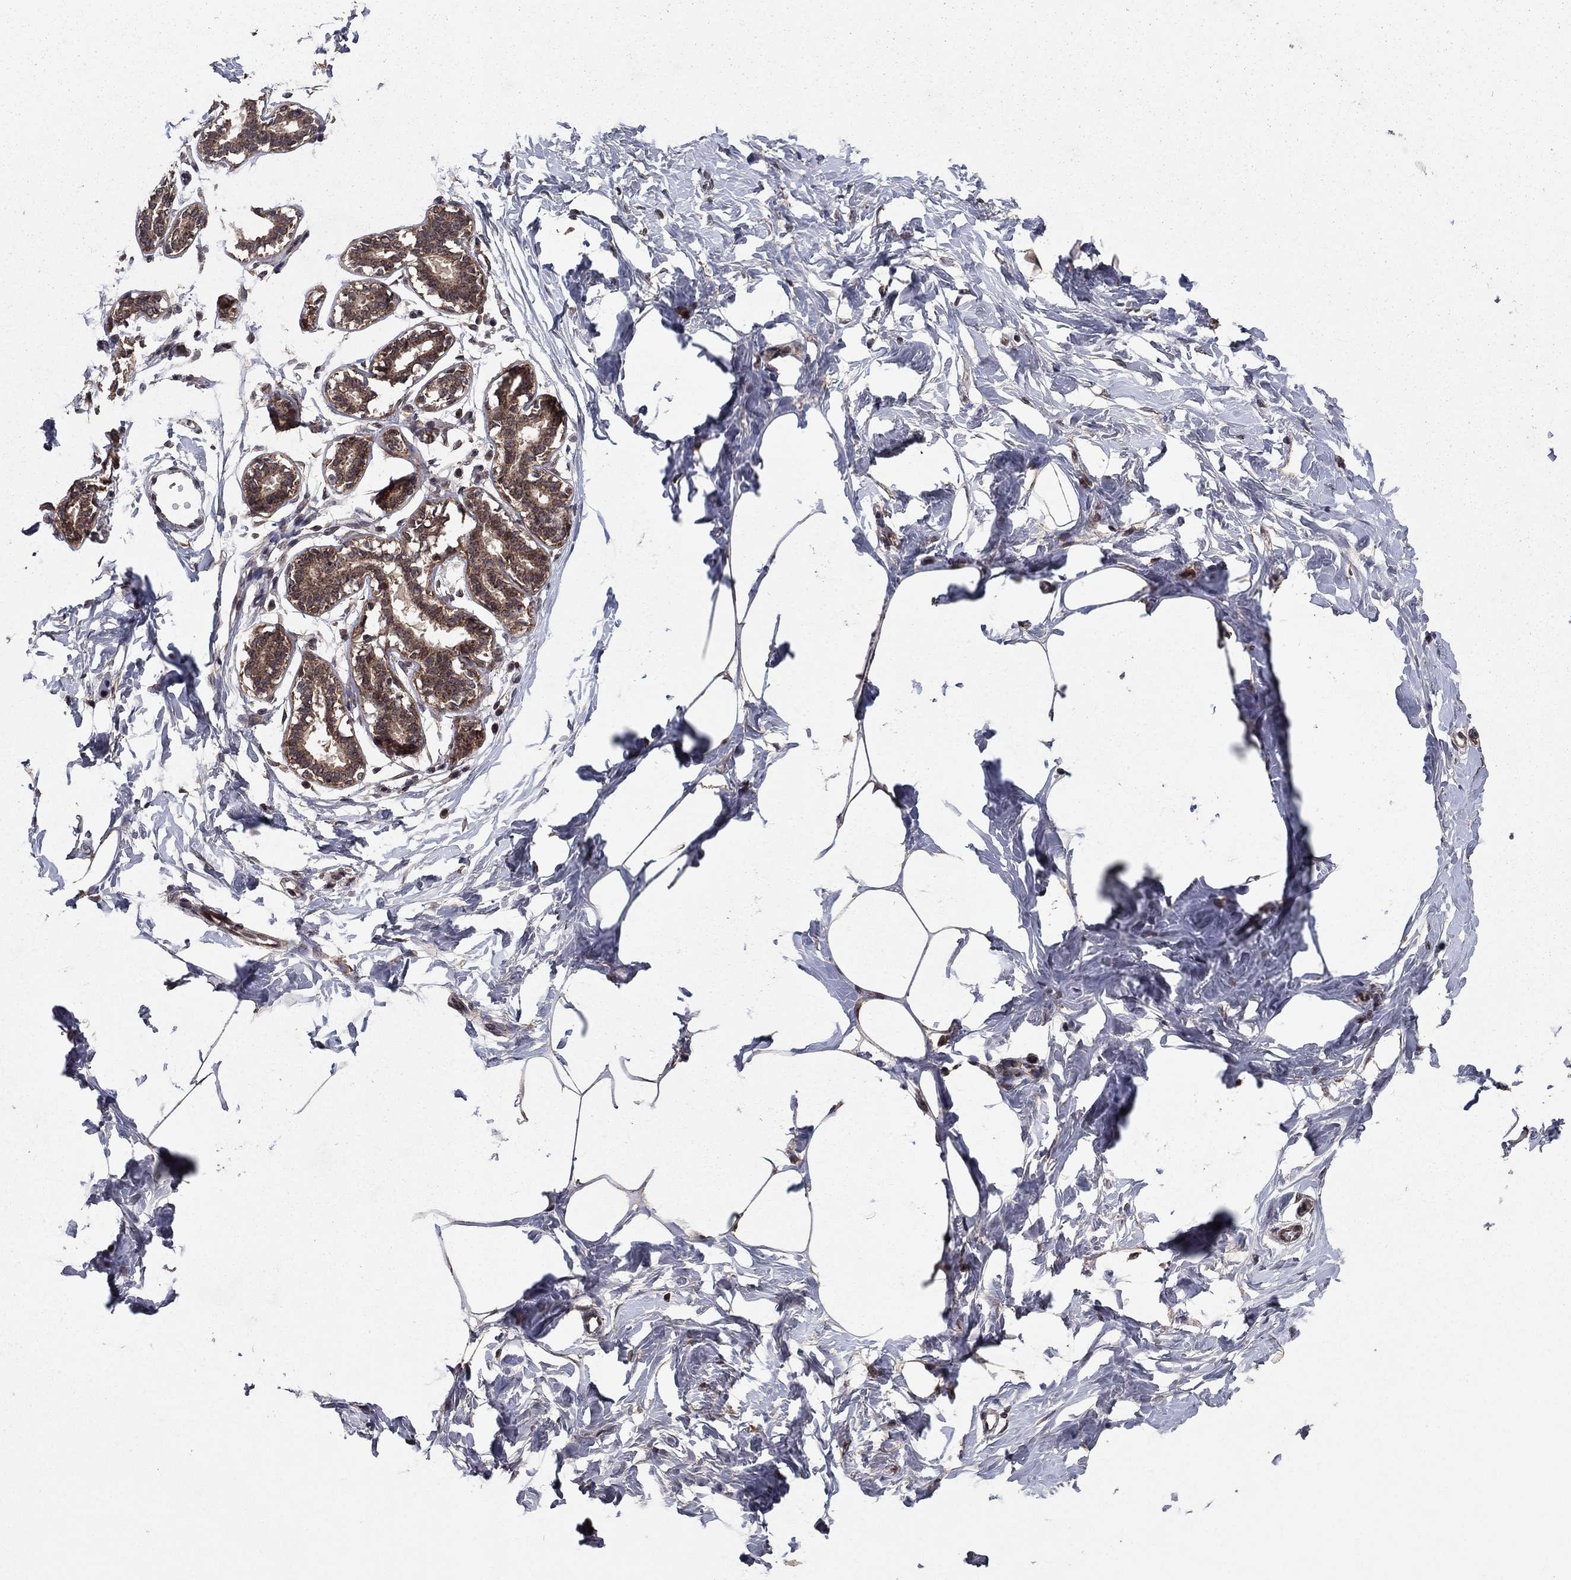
{"staining": {"intensity": "negative", "quantity": "none", "location": "none"}, "tissue": "breast", "cell_type": "Adipocytes", "image_type": "normal", "snomed": [{"axis": "morphology", "description": "Normal tissue, NOS"}, {"axis": "morphology", "description": "Lobular carcinoma, in situ"}, {"axis": "topography", "description": "Breast"}], "caption": "The micrograph displays no staining of adipocytes in normal breast.", "gene": "DHRS1", "patient": {"sex": "female", "age": 35}}